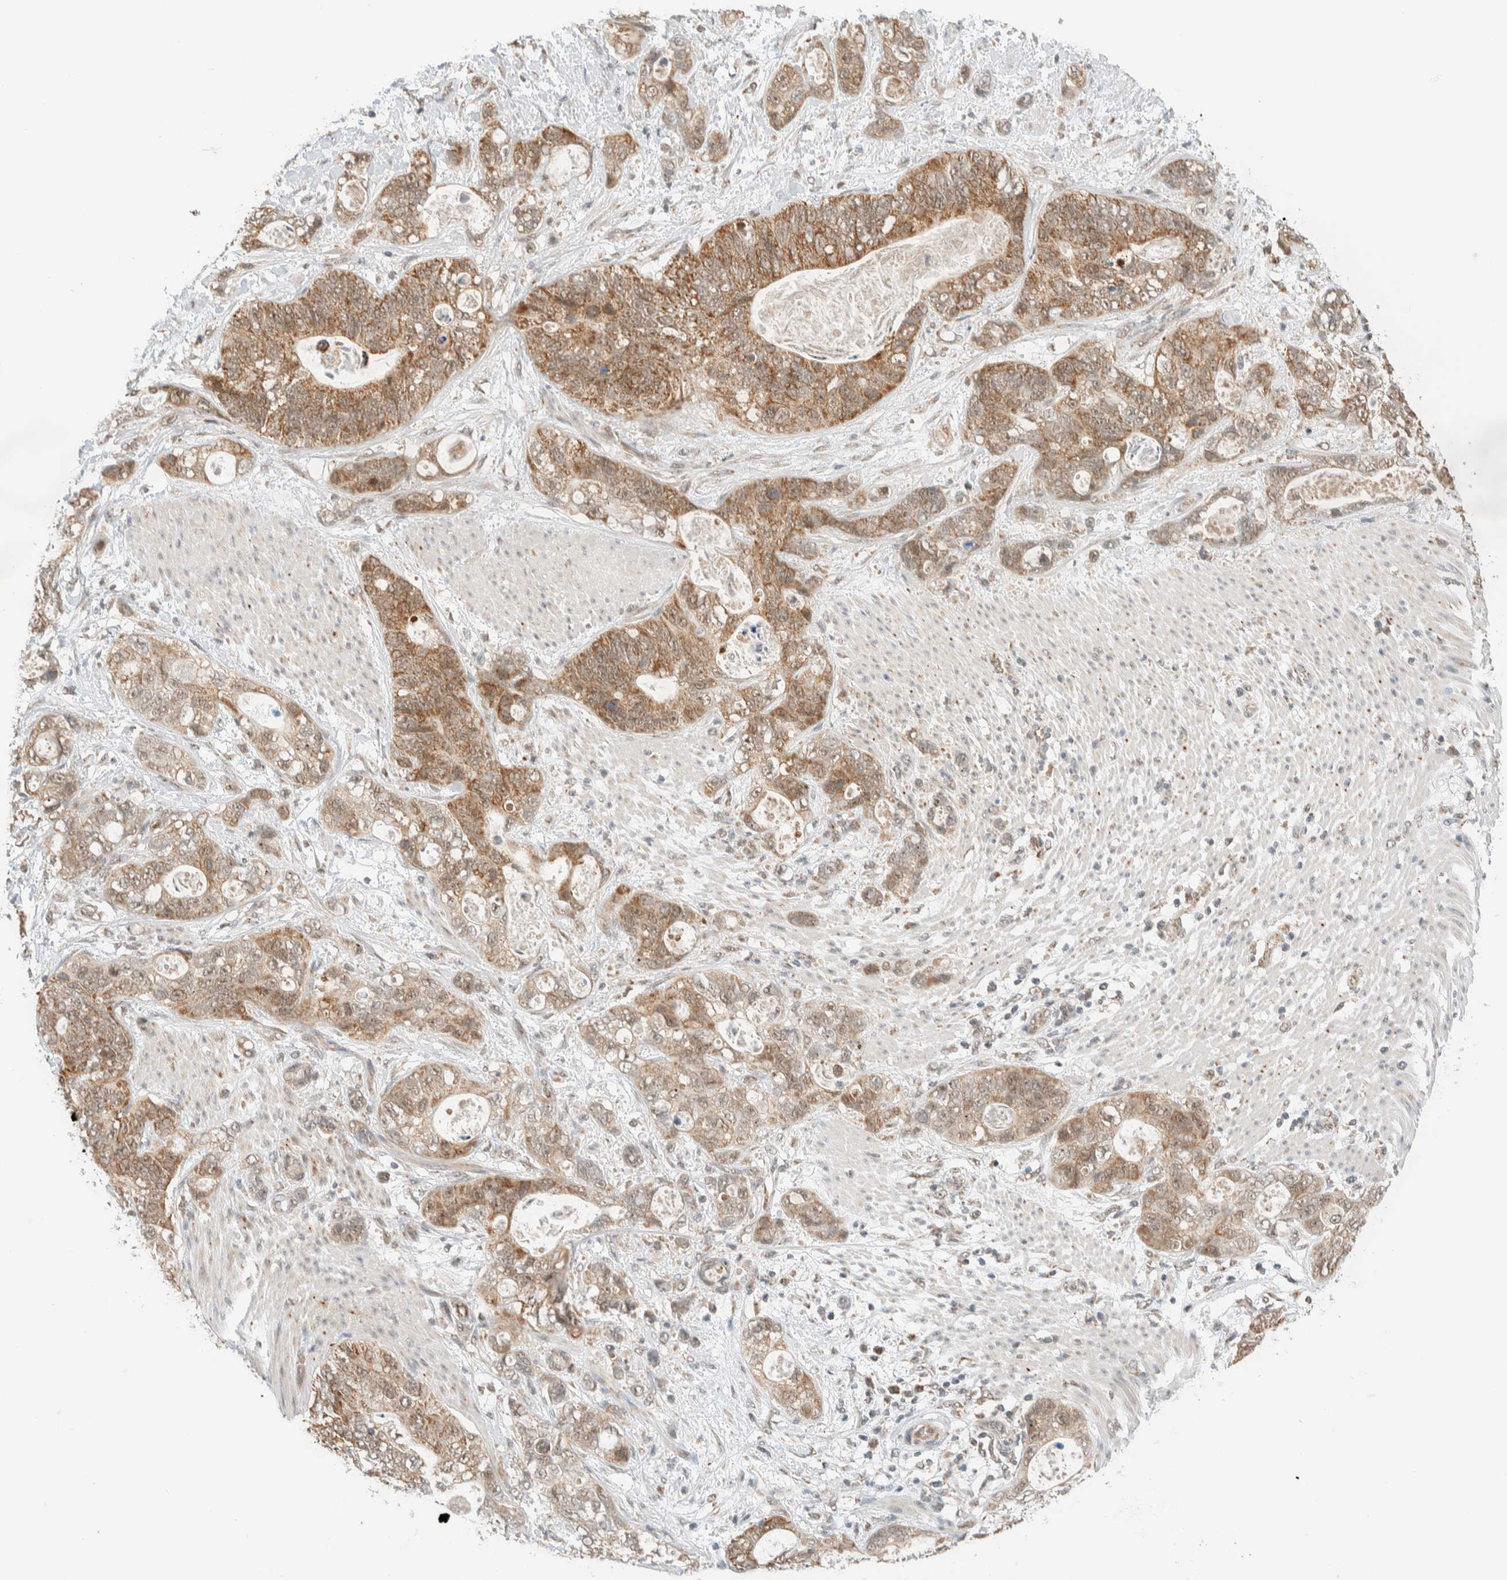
{"staining": {"intensity": "moderate", "quantity": ">75%", "location": "cytoplasmic/membranous"}, "tissue": "stomach cancer", "cell_type": "Tumor cells", "image_type": "cancer", "snomed": [{"axis": "morphology", "description": "Normal tissue, NOS"}, {"axis": "morphology", "description": "Adenocarcinoma, NOS"}, {"axis": "topography", "description": "Stomach"}], "caption": "Immunohistochemical staining of human stomach adenocarcinoma reveals medium levels of moderate cytoplasmic/membranous protein expression in approximately >75% of tumor cells.", "gene": "MRPL41", "patient": {"sex": "female", "age": 89}}